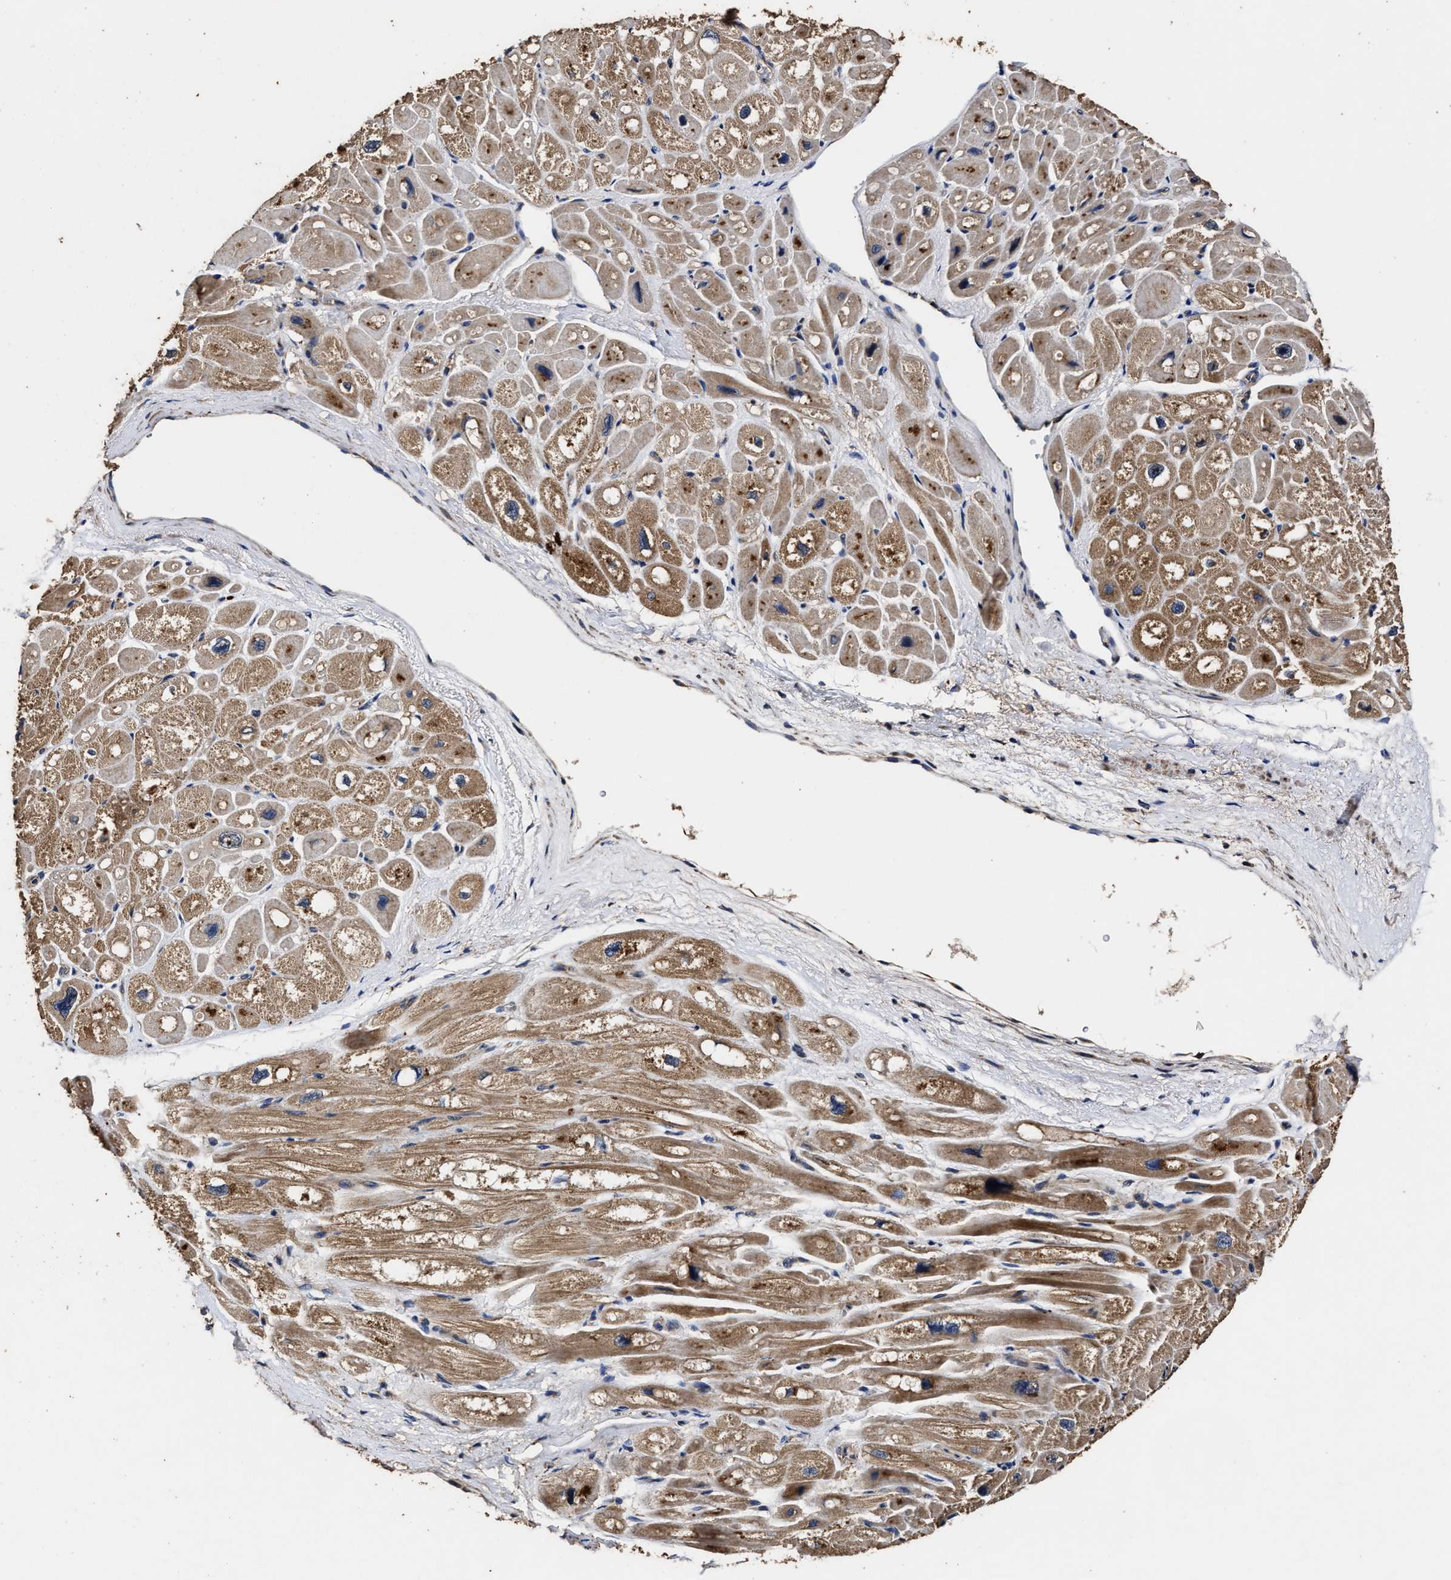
{"staining": {"intensity": "moderate", "quantity": ">75%", "location": "cytoplasmic/membranous"}, "tissue": "heart muscle", "cell_type": "Cardiomyocytes", "image_type": "normal", "snomed": [{"axis": "morphology", "description": "Normal tissue, NOS"}, {"axis": "topography", "description": "Heart"}], "caption": "Immunohistochemical staining of unremarkable heart muscle displays medium levels of moderate cytoplasmic/membranous staining in approximately >75% of cardiomyocytes. (IHC, brightfield microscopy, high magnification).", "gene": "PPM1K", "patient": {"sex": "male", "age": 49}}